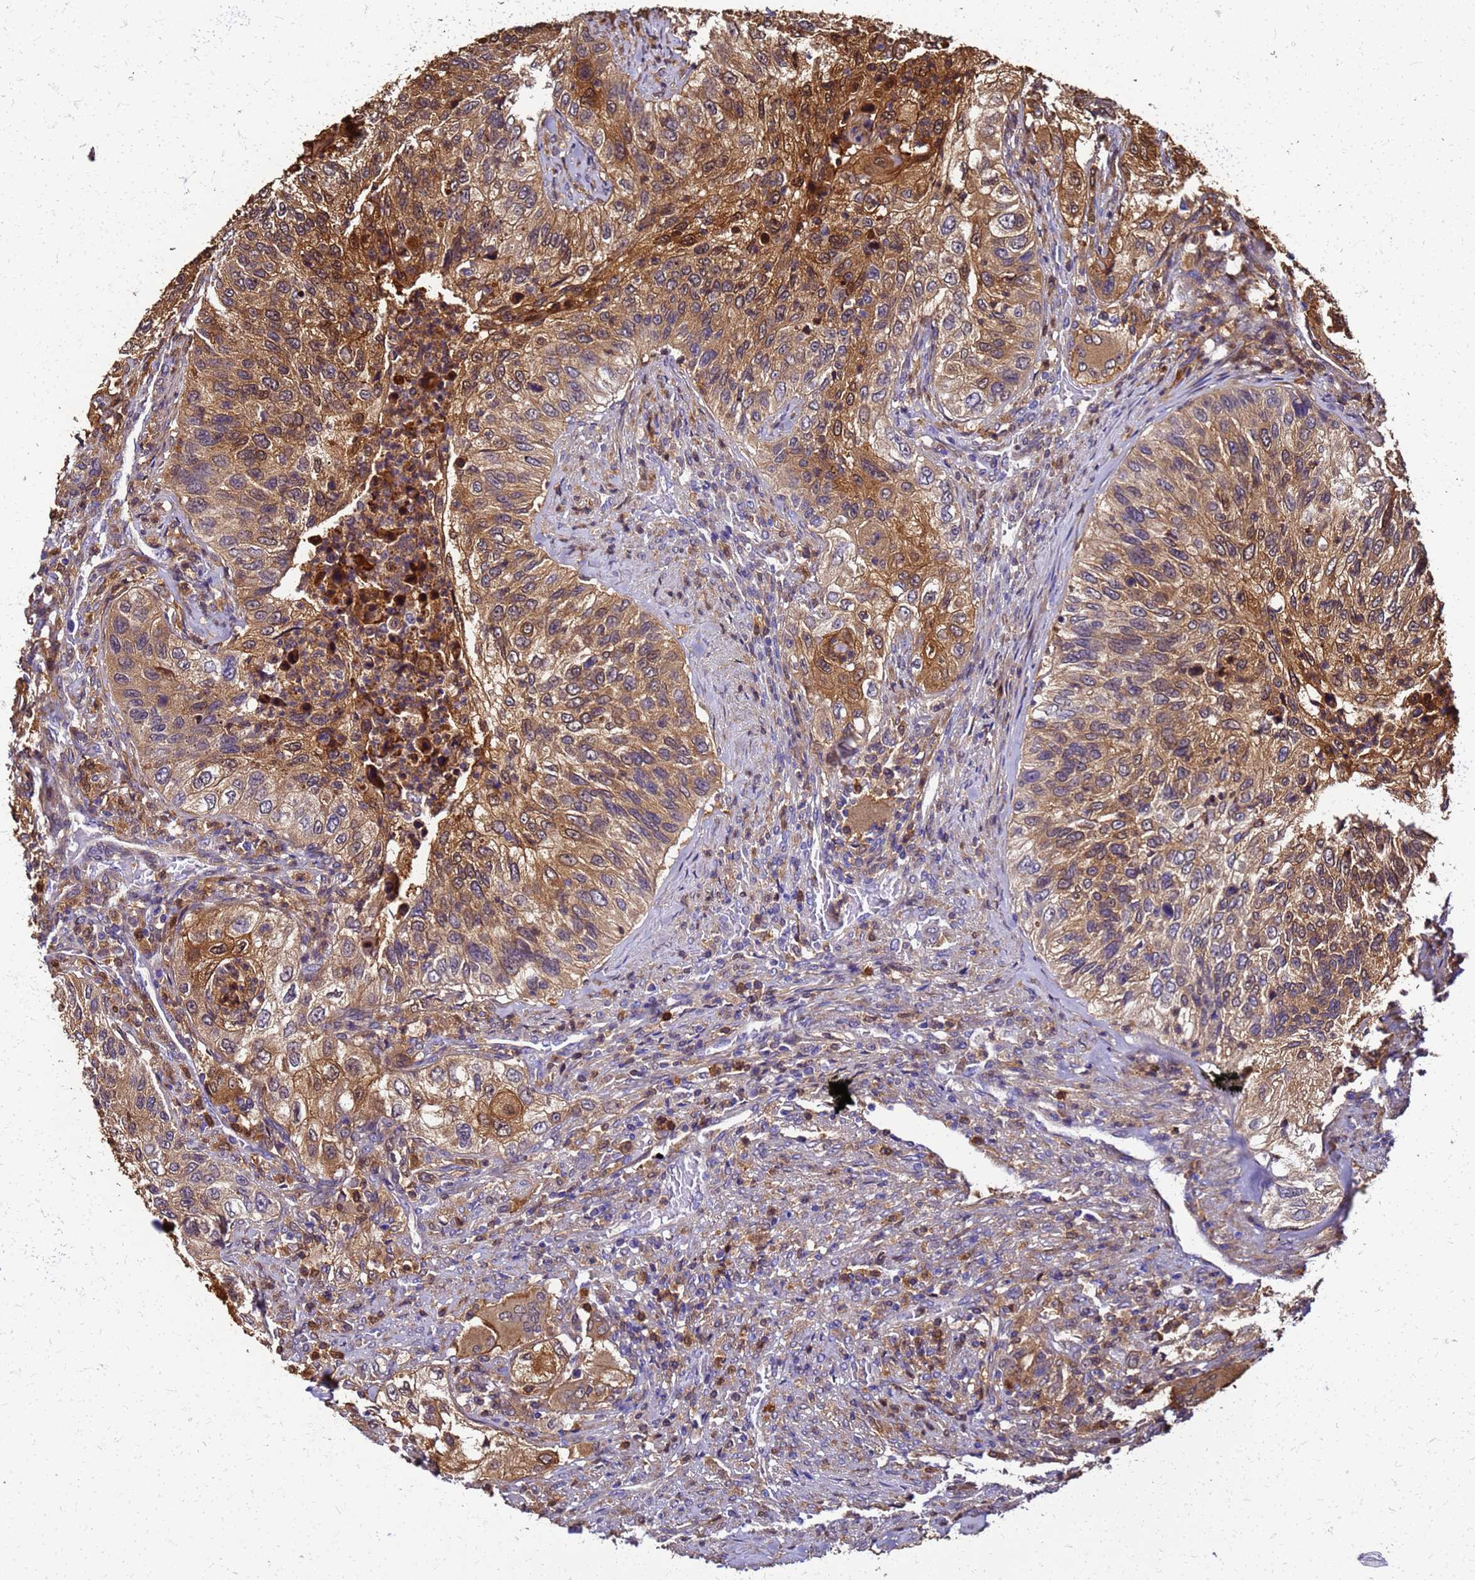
{"staining": {"intensity": "strong", "quantity": "25%-75%", "location": "cytoplasmic/membranous,nuclear"}, "tissue": "urothelial cancer", "cell_type": "Tumor cells", "image_type": "cancer", "snomed": [{"axis": "morphology", "description": "Urothelial carcinoma, High grade"}, {"axis": "topography", "description": "Urinary bladder"}], "caption": "A high amount of strong cytoplasmic/membranous and nuclear expression is appreciated in approximately 25%-75% of tumor cells in urothelial carcinoma (high-grade) tissue.", "gene": "S100A11", "patient": {"sex": "female", "age": 60}}